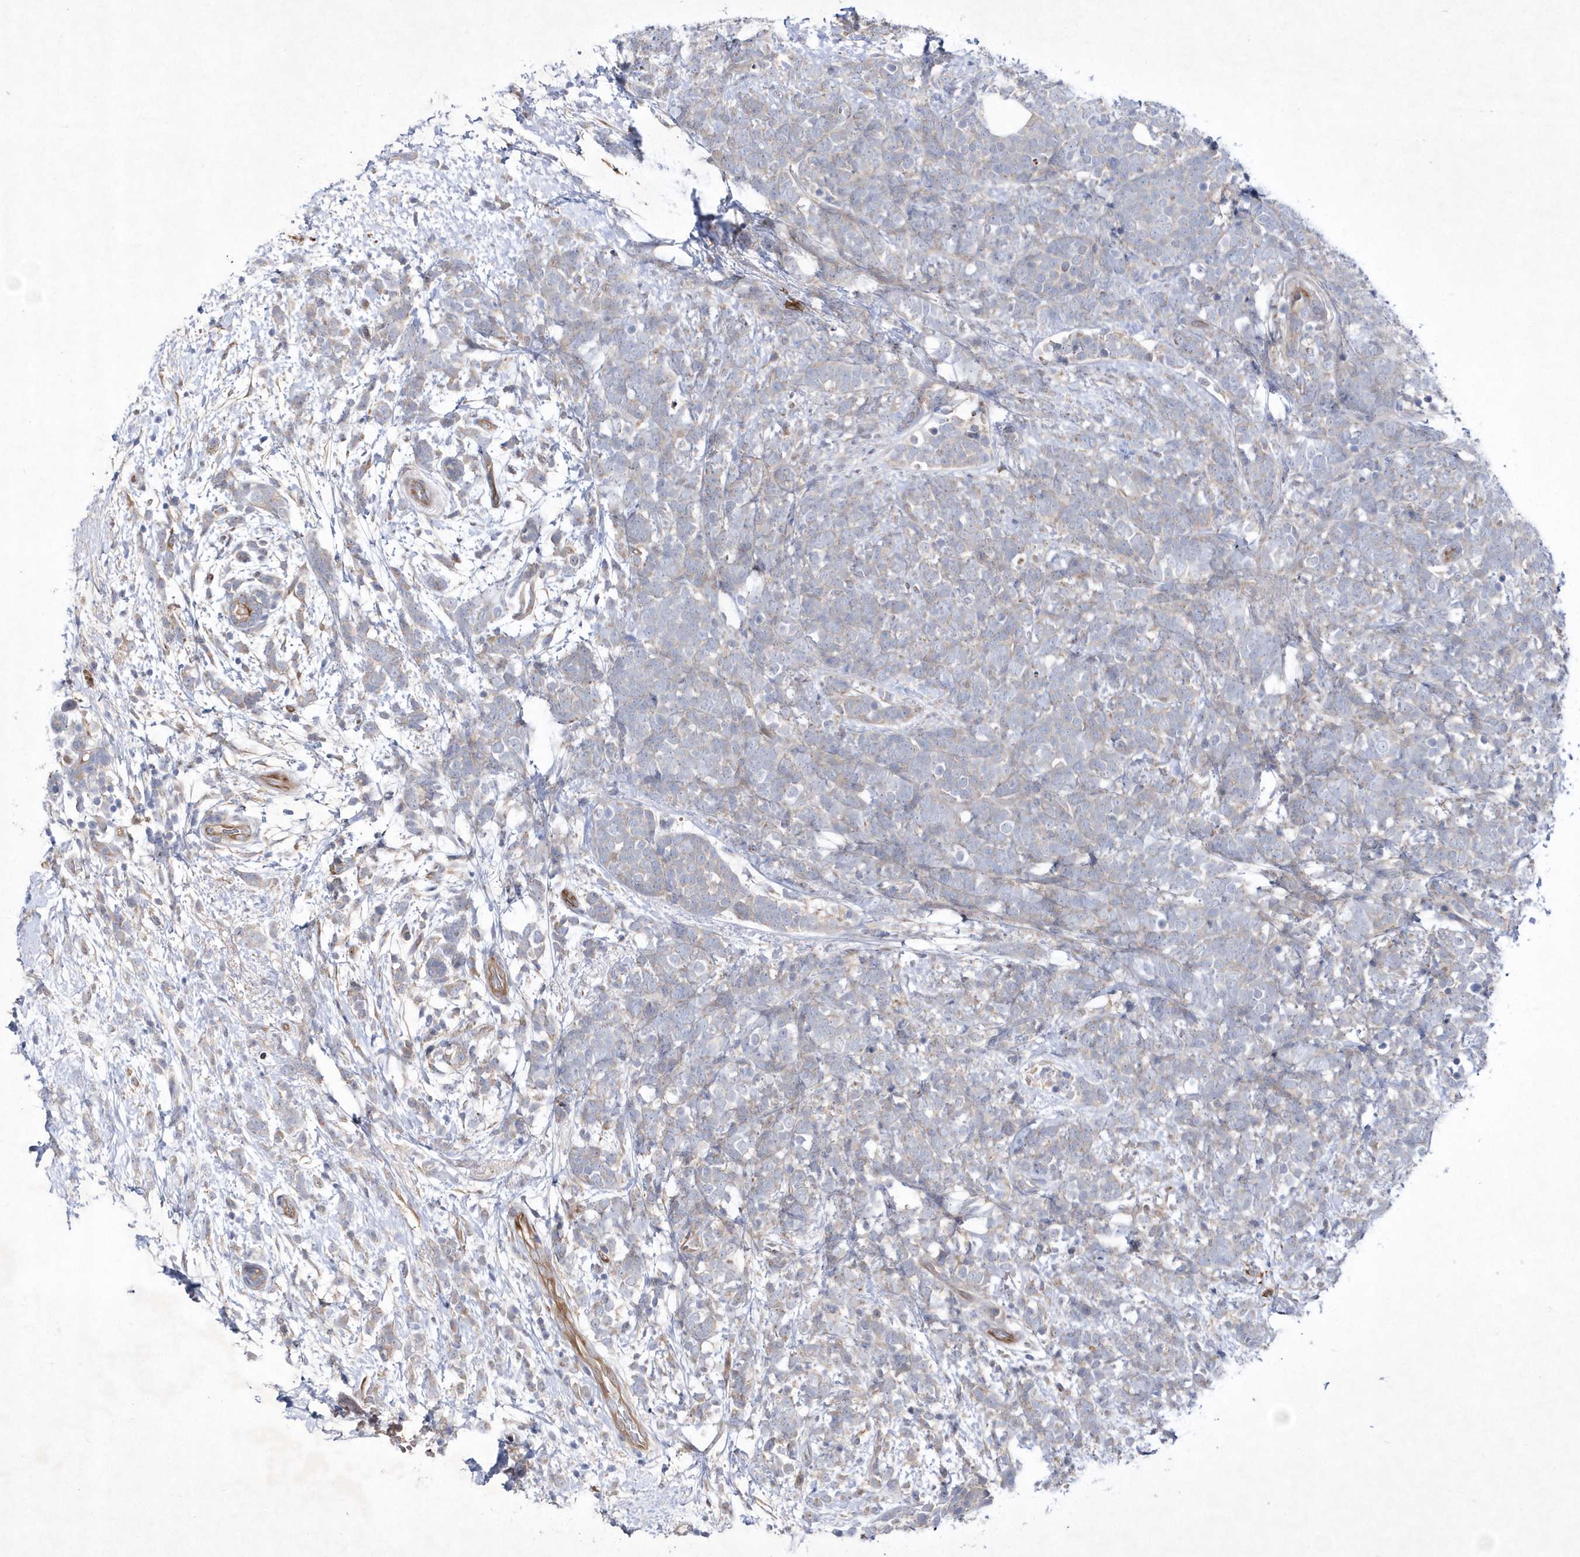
{"staining": {"intensity": "negative", "quantity": "none", "location": "none"}, "tissue": "breast cancer", "cell_type": "Tumor cells", "image_type": "cancer", "snomed": [{"axis": "morphology", "description": "Lobular carcinoma"}, {"axis": "topography", "description": "Breast"}], "caption": "IHC histopathology image of breast lobular carcinoma stained for a protein (brown), which displays no positivity in tumor cells. (DAB (3,3'-diaminobenzidine) immunohistochemistry (IHC) visualized using brightfield microscopy, high magnification).", "gene": "DSPP", "patient": {"sex": "female", "age": 58}}